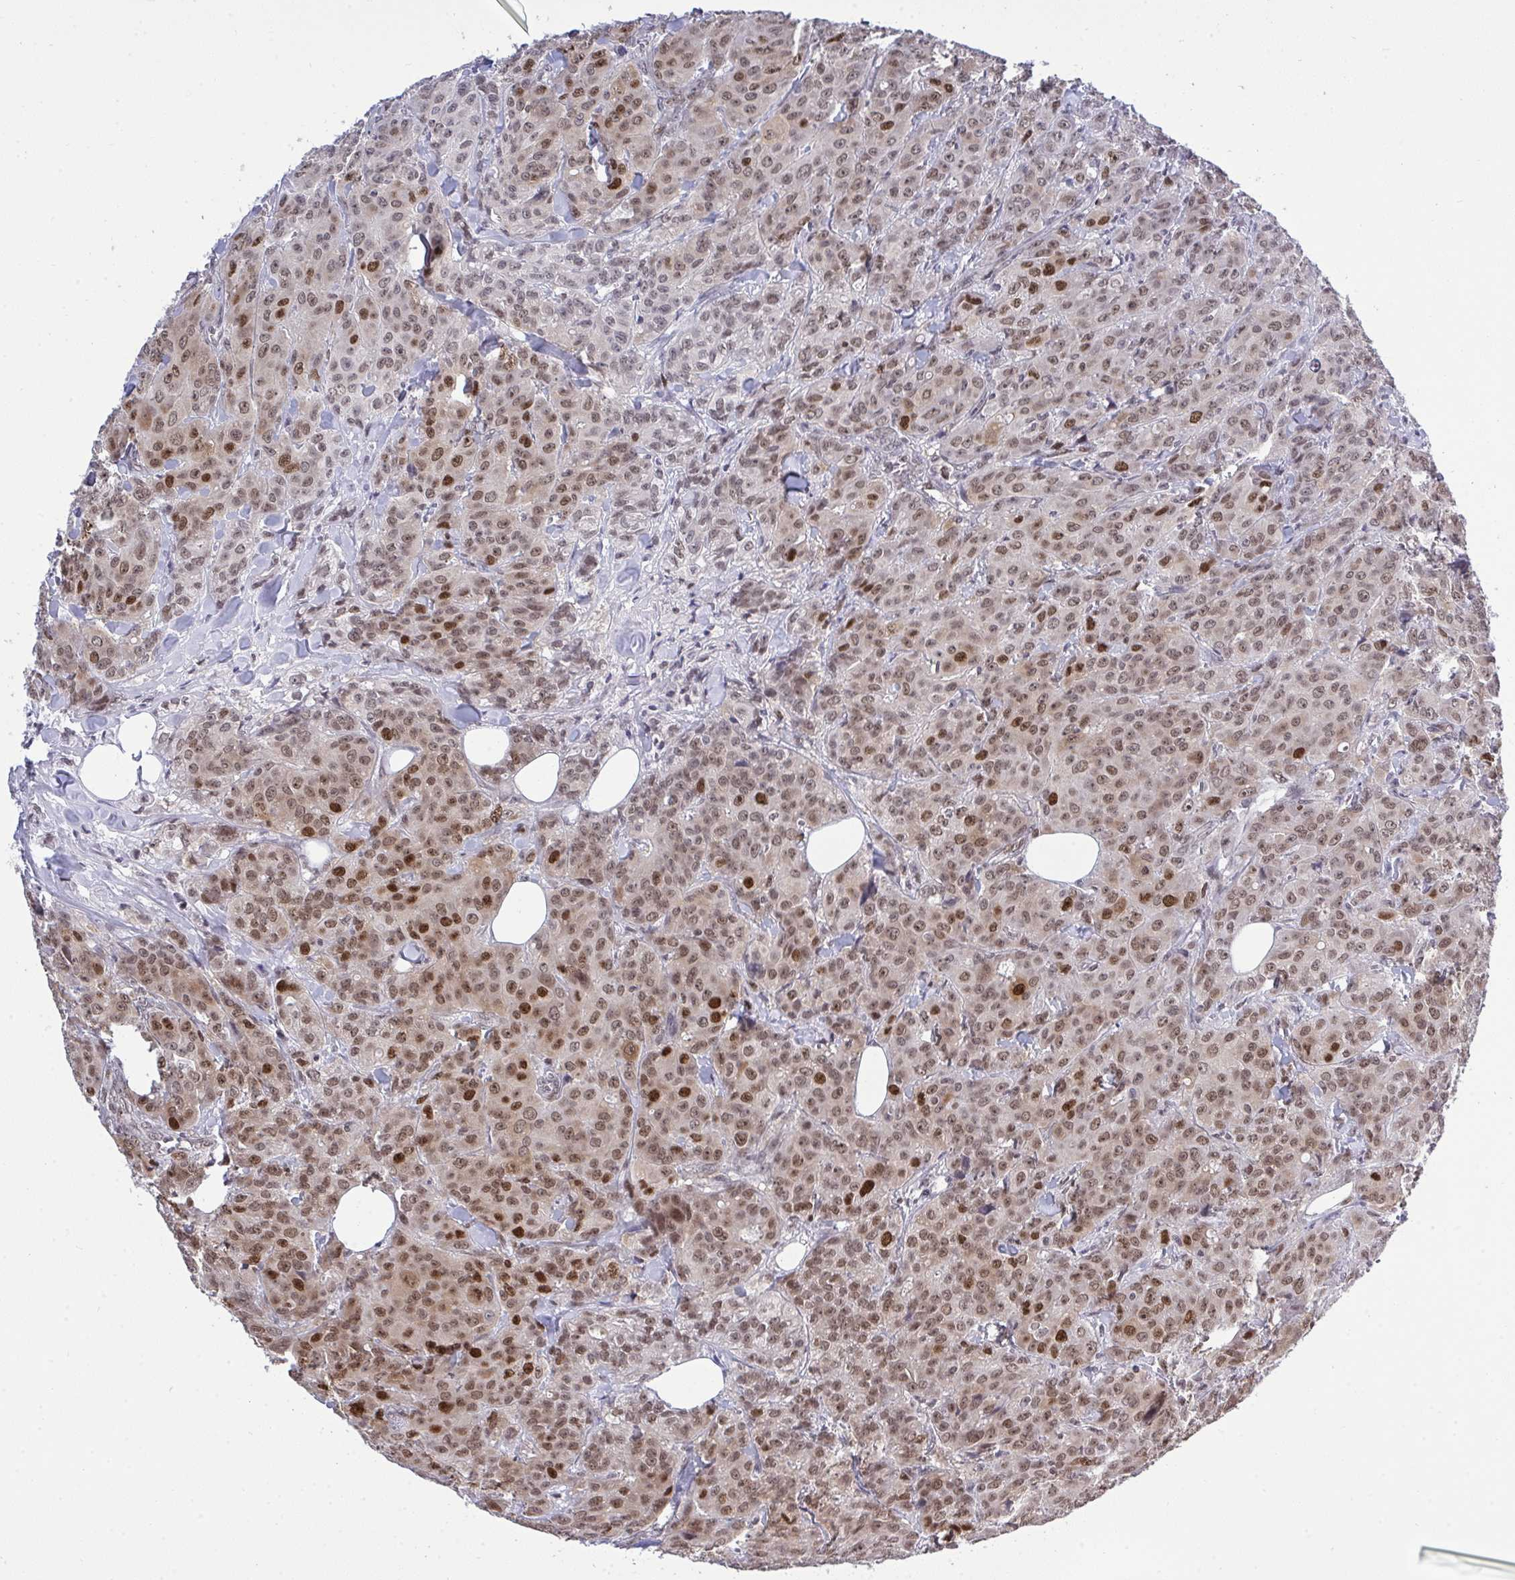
{"staining": {"intensity": "moderate", "quantity": ">75%", "location": "nuclear"}, "tissue": "breast cancer", "cell_type": "Tumor cells", "image_type": "cancer", "snomed": [{"axis": "morphology", "description": "Normal tissue, NOS"}, {"axis": "morphology", "description": "Duct carcinoma"}, {"axis": "topography", "description": "Breast"}], "caption": "The micrograph shows immunohistochemical staining of breast cancer. There is moderate nuclear expression is identified in approximately >75% of tumor cells.", "gene": "RFC4", "patient": {"sex": "female", "age": 43}}